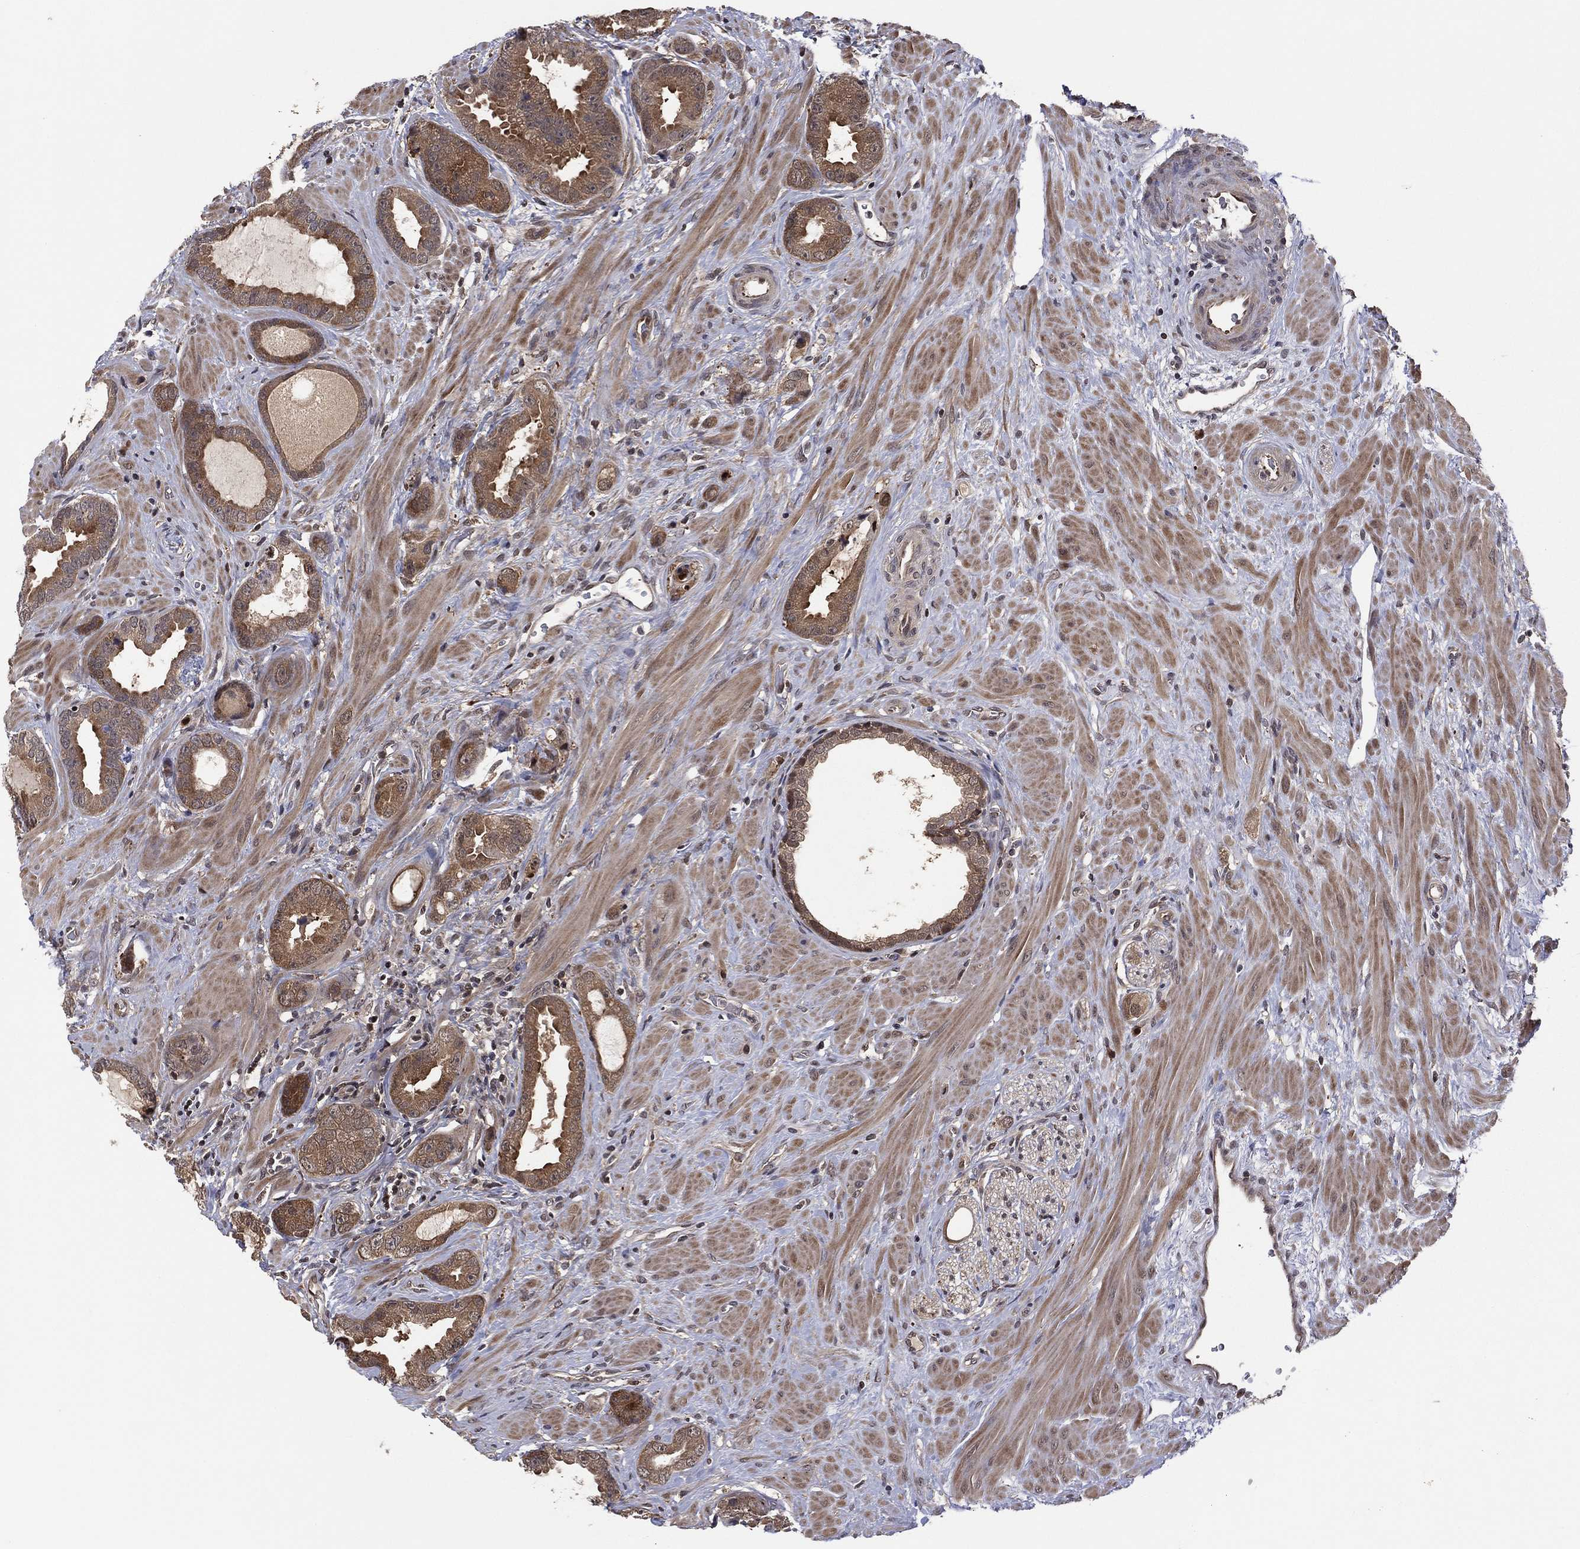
{"staining": {"intensity": "moderate", "quantity": ">75%", "location": "cytoplasmic/membranous"}, "tissue": "prostate cancer", "cell_type": "Tumor cells", "image_type": "cancer", "snomed": [{"axis": "morphology", "description": "Adenocarcinoma, Low grade"}, {"axis": "topography", "description": "Prostate"}], "caption": "Brown immunohistochemical staining in prostate low-grade adenocarcinoma reveals moderate cytoplasmic/membranous positivity in approximately >75% of tumor cells. (DAB IHC with brightfield microscopy, high magnification).", "gene": "ICOSLG", "patient": {"sex": "male", "age": 68}}